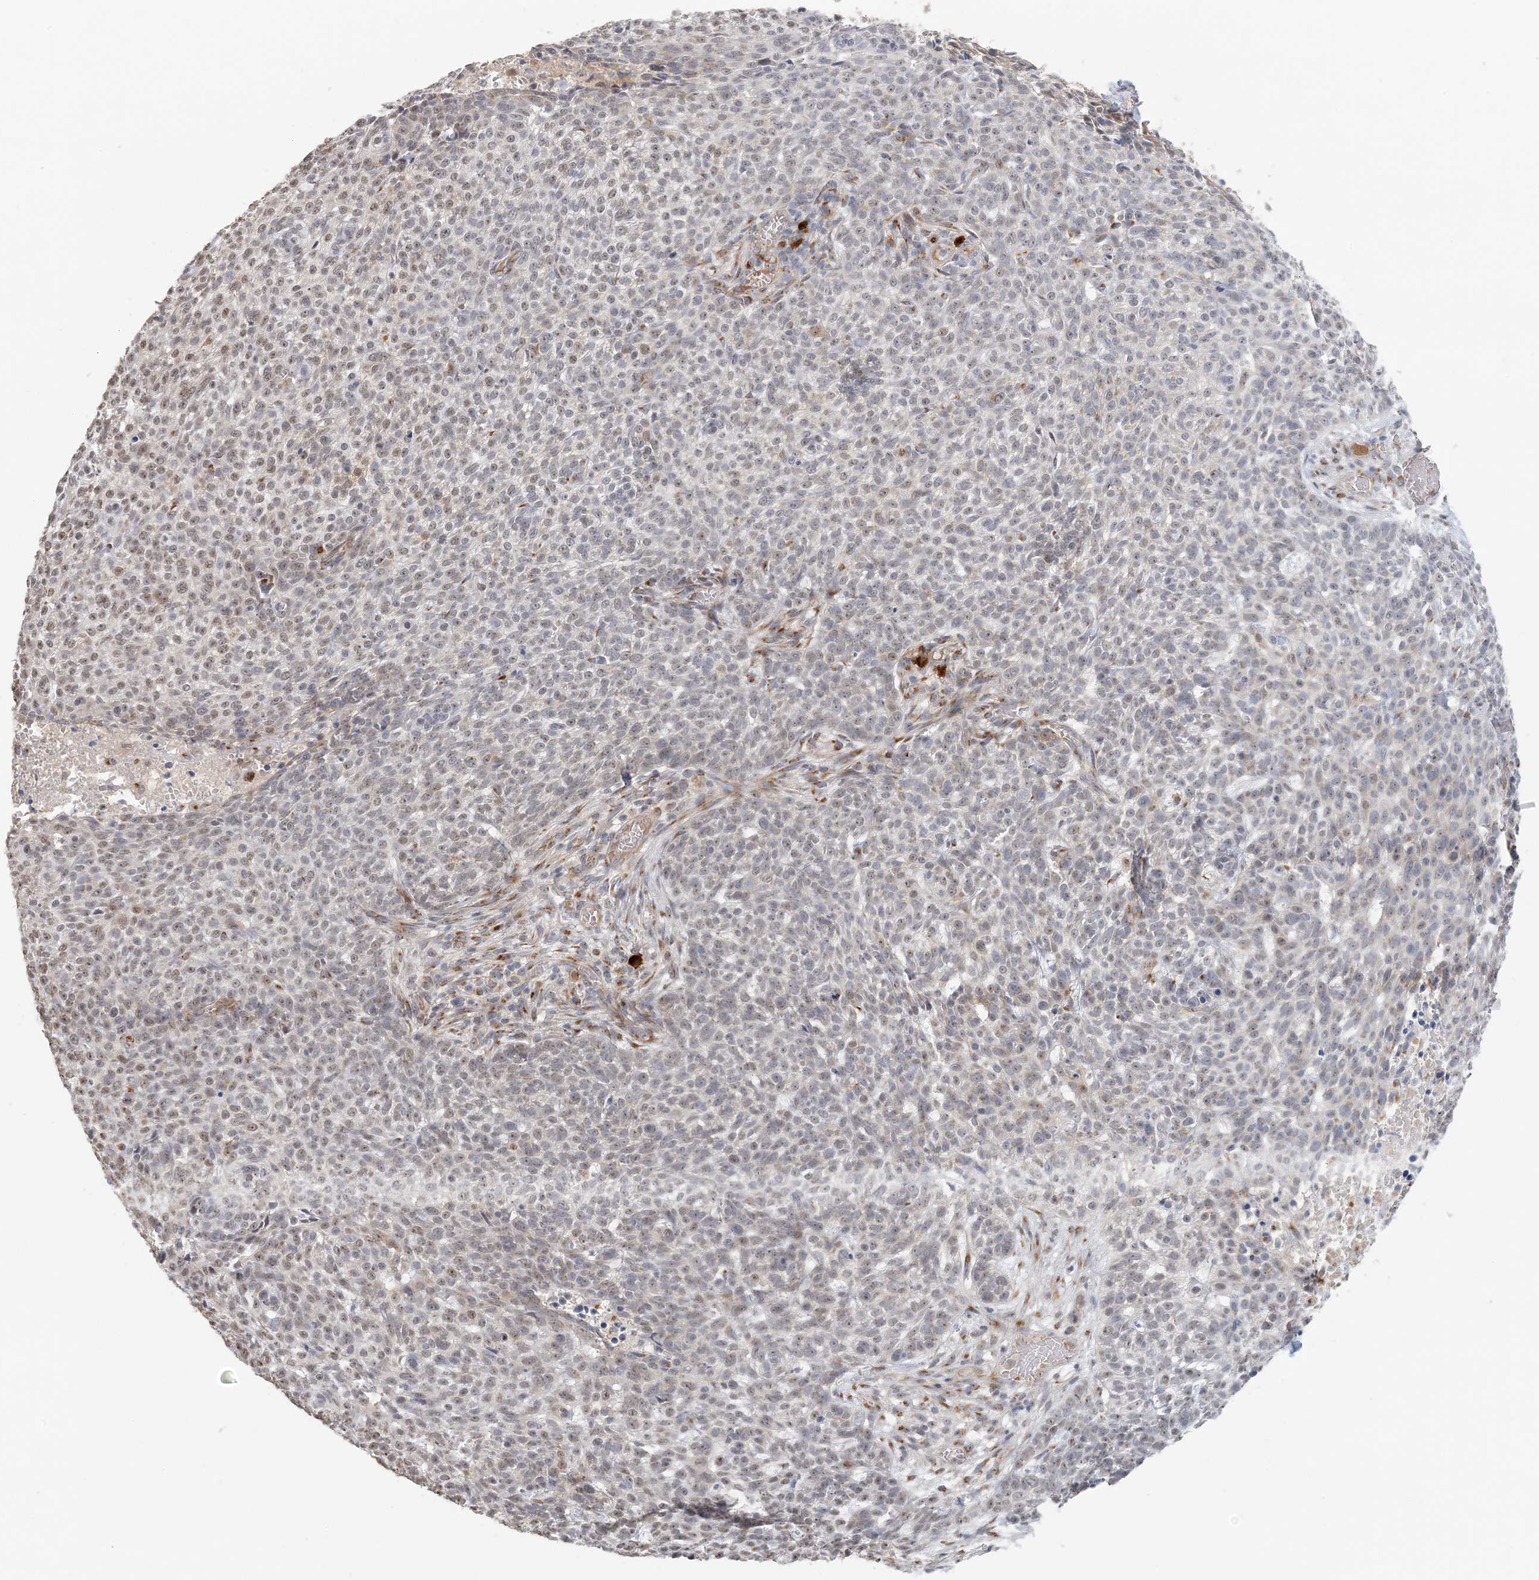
{"staining": {"intensity": "weak", "quantity": "<25%", "location": "nuclear"}, "tissue": "skin cancer", "cell_type": "Tumor cells", "image_type": "cancer", "snomed": [{"axis": "morphology", "description": "Basal cell carcinoma"}, {"axis": "topography", "description": "Skin"}], "caption": "Human skin basal cell carcinoma stained for a protein using IHC exhibits no positivity in tumor cells.", "gene": "ZCCHC4", "patient": {"sex": "male", "age": 85}}